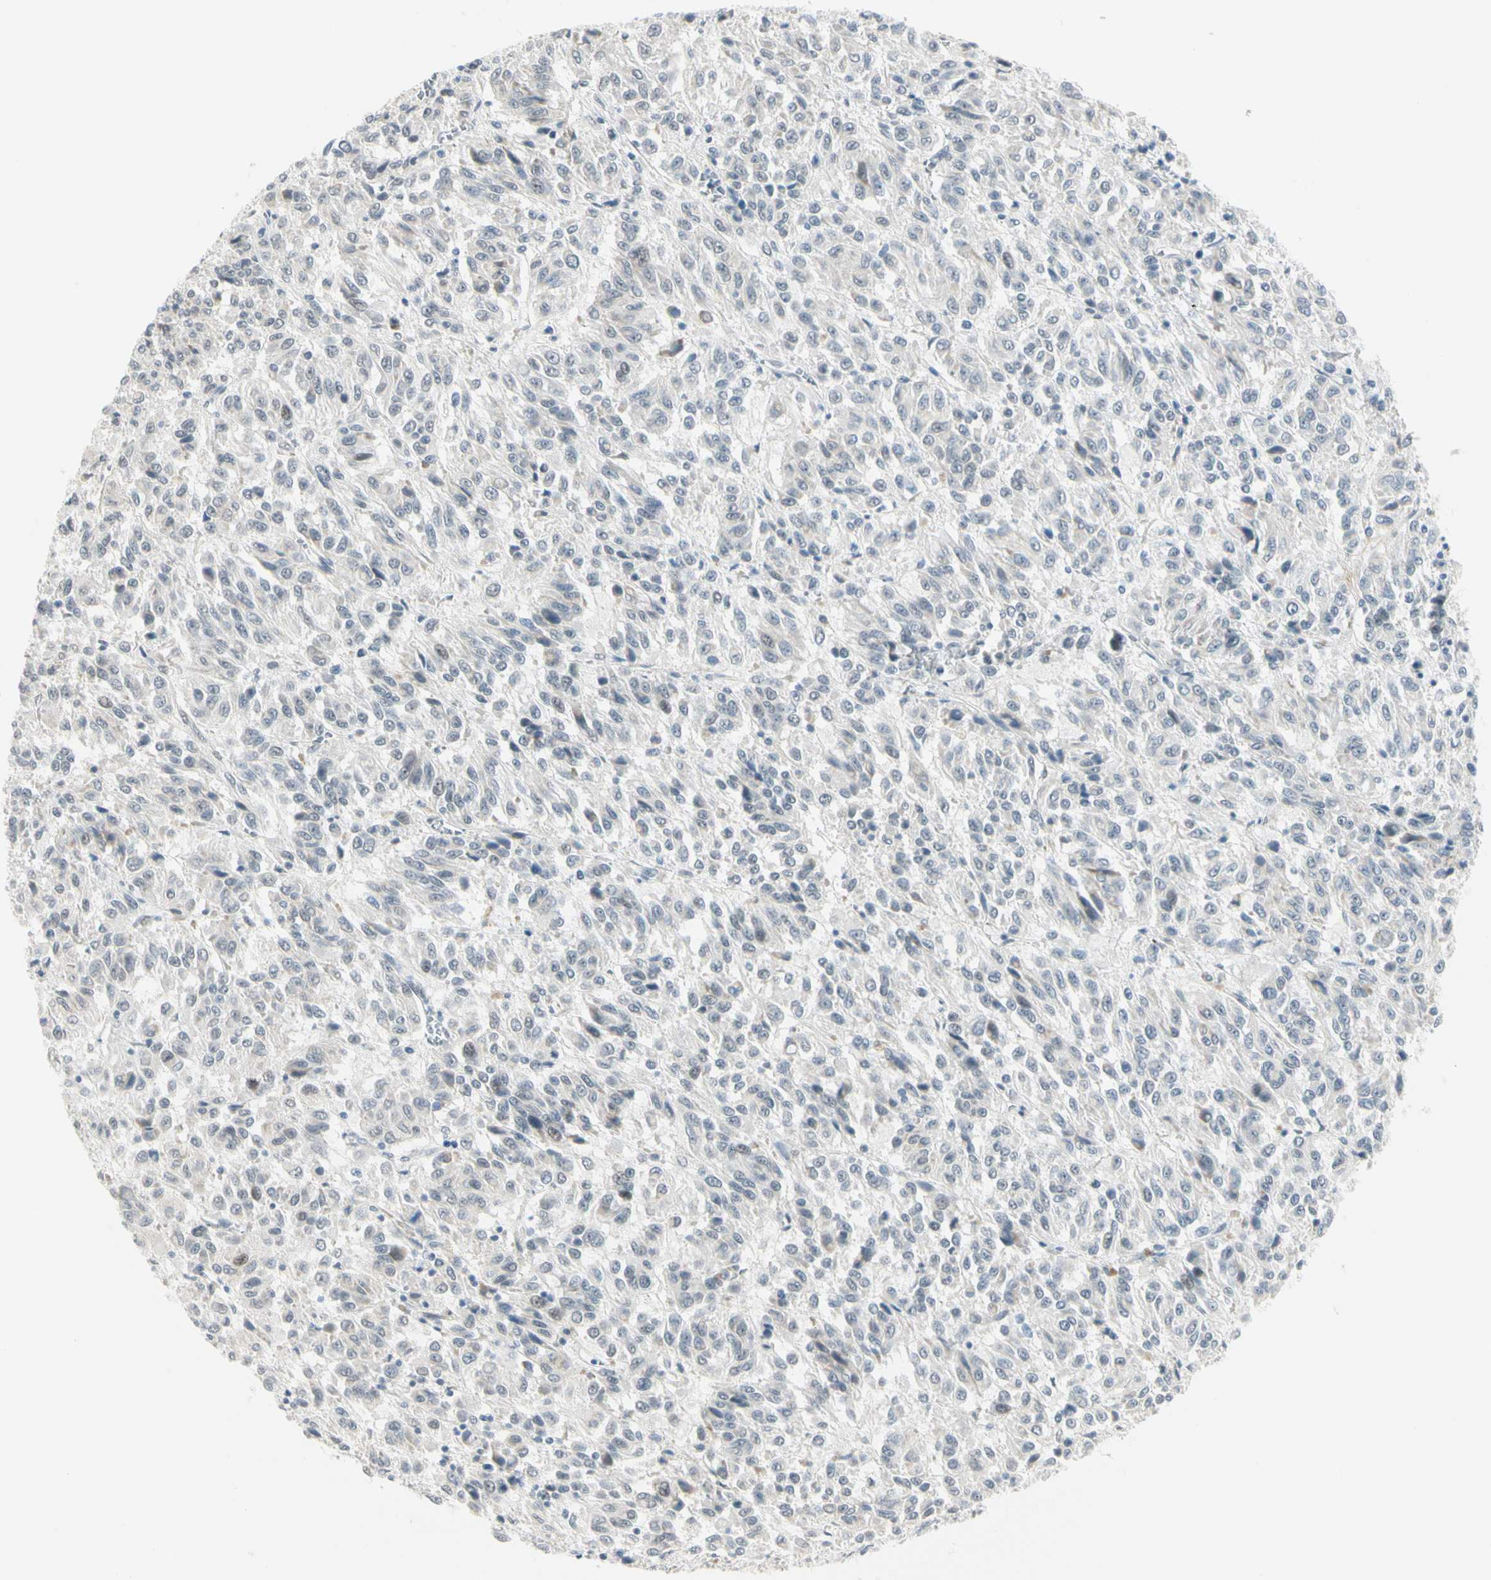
{"staining": {"intensity": "negative", "quantity": "none", "location": "none"}, "tissue": "melanoma", "cell_type": "Tumor cells", "image_type": "cancer", "snomed": [{"axis": "morphology", "description": "Malignant melanoma, Metastatic site"}, {"axis": "topography", "description": "Lung"}], "caption": "Protein analysis of melanoma reveals no significant positivity in tumor cells.", "gene": "ASPN", "patient": {"sex": "male", "age": 64}}